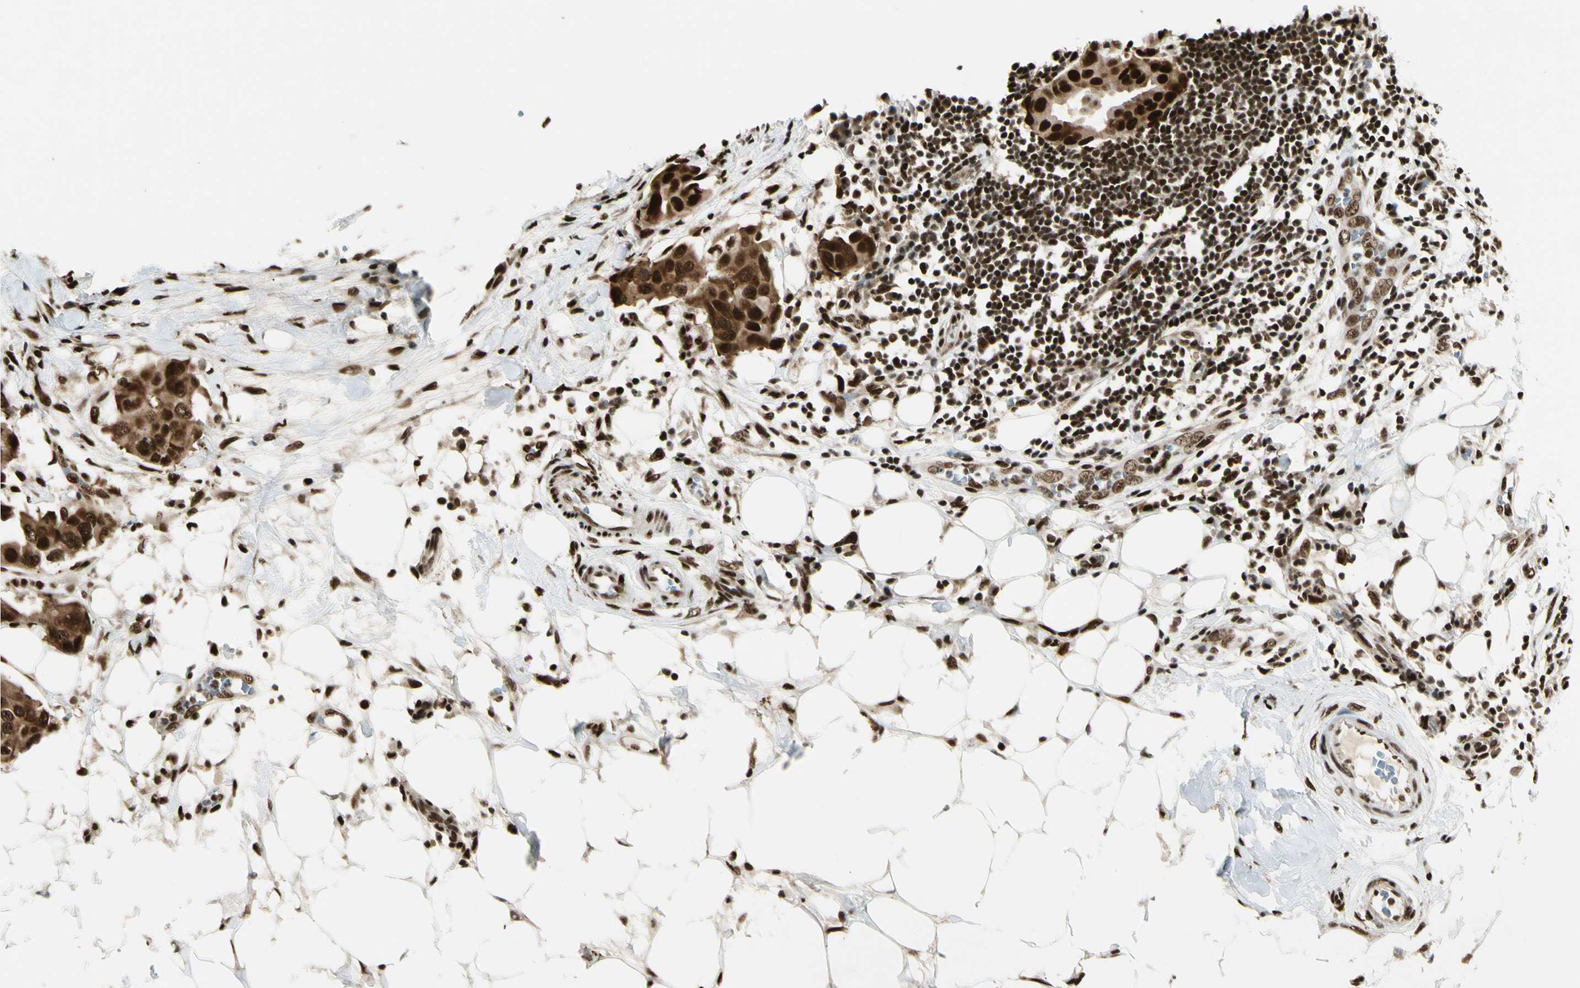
{"staining": {"intensity": "strong", "quantity": ">75%", "location": "cytoplasmic/membranous,nuclear"}, "tissue": "breast cancer", "cell_type": "Tumor cells", "image_type": "cancer", "snomed": [{"axis": "morphology", "description": "Duct carcinoma"}, {"axis": "topography", "description": "Breast"}], "caption": "Tumor cells exhibit high levels of strong cytoplasmic/membranous and nuclear positivity in approximately >75% of cells in human breast cancer (infiltrating ductal carcinoma).", "gene": "FUS", "patient": {"sex": "female", "age": 40}}